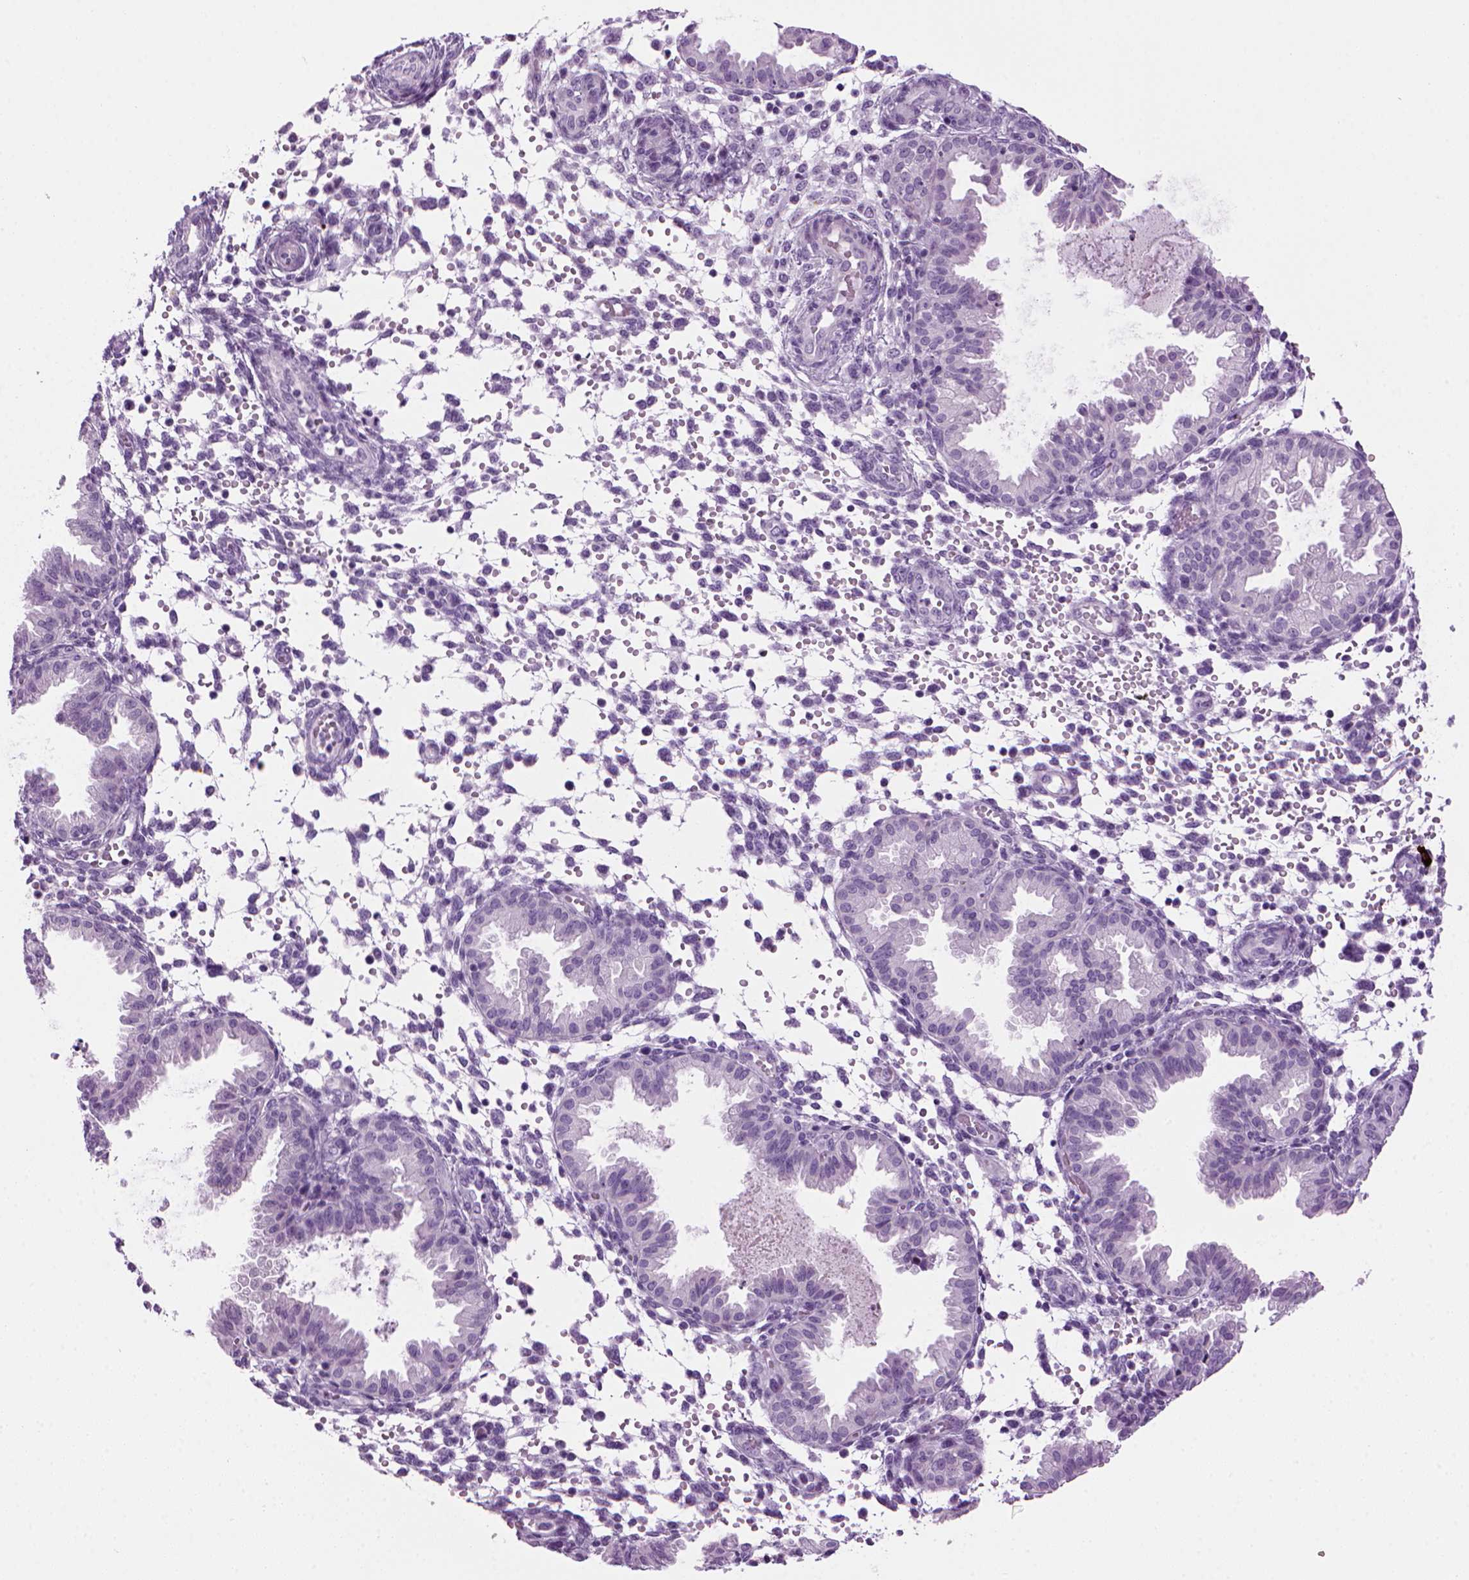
{"staining": {"intensity": "negative", "quantity": "none", "location": "none"}, "tissue": "endometrium", "cell_type": "Cells in endometrial stroma", "image_type": "normal", "snomed": [{"axis": "morphology", "description": "Normal tissue, NOS"}, {"axis": "topography", "description": "Endometrium"}], "caption": "Immunohistochemistry (IHC) of unremarkable endometrium exhibits no expression in cells in endometrial stroma.", "gene": "MZB1", "patient": {"sex": "female", "age": 33}}